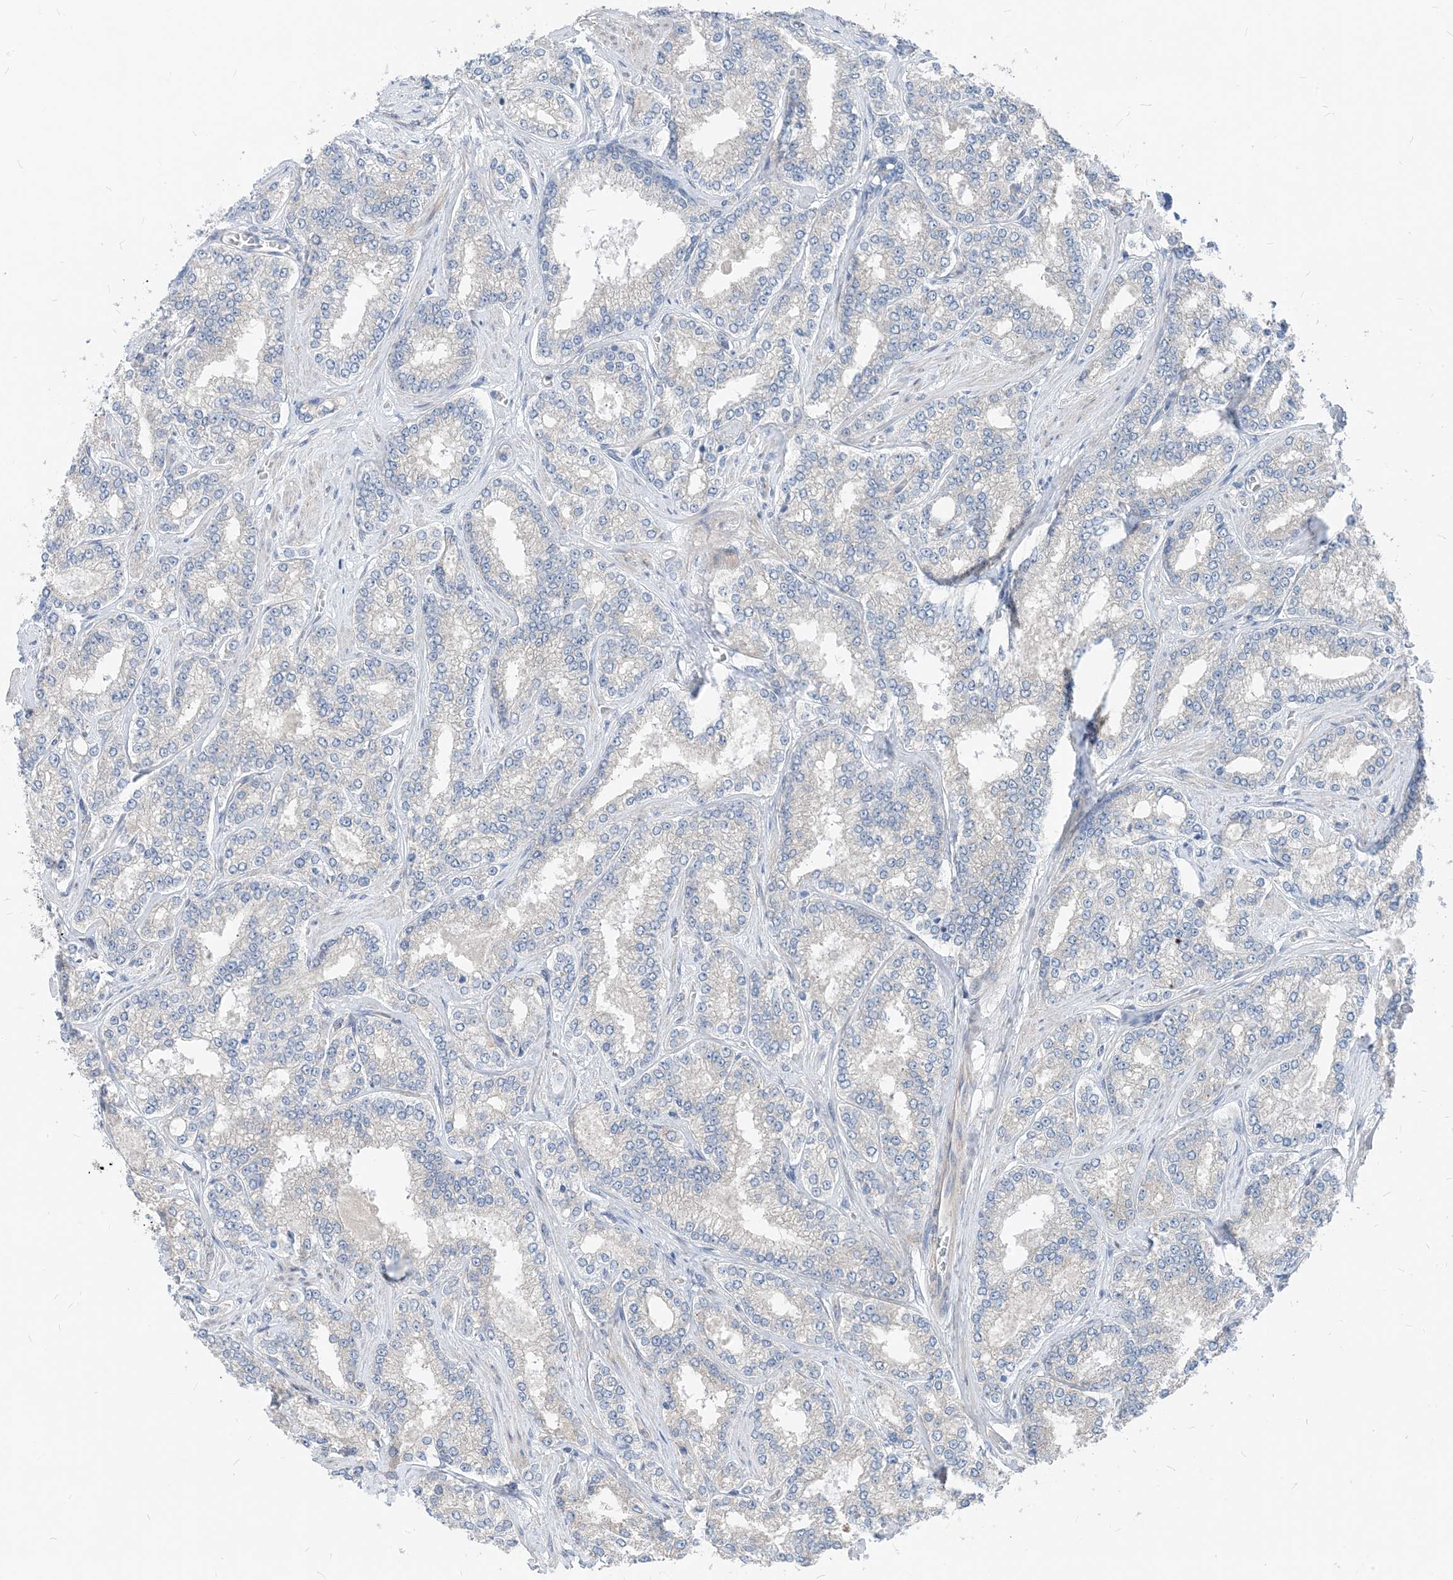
{"staining": {"intensity": "negative", "quantity": "none", "location": "none"}, "tissue": "prostate cancer", "cell_type": "Tumor cells", "image_type": "cancer", "snomed": [{"axis": "morphology", "description": "Normal tissue, NOS"}, {"axis": "morphology", "description": "Adenocarcinoma, High grade"}, {"axis": "topography", "description": "Prostate"}], "caption": "This is an immunohistochemistry (IHC) image of prostate high-grade adenocarcinoma. There is no staining in tumor cells.", "gene": "PLEKHA3", "patient": {"sex": "male", "age": 83}}